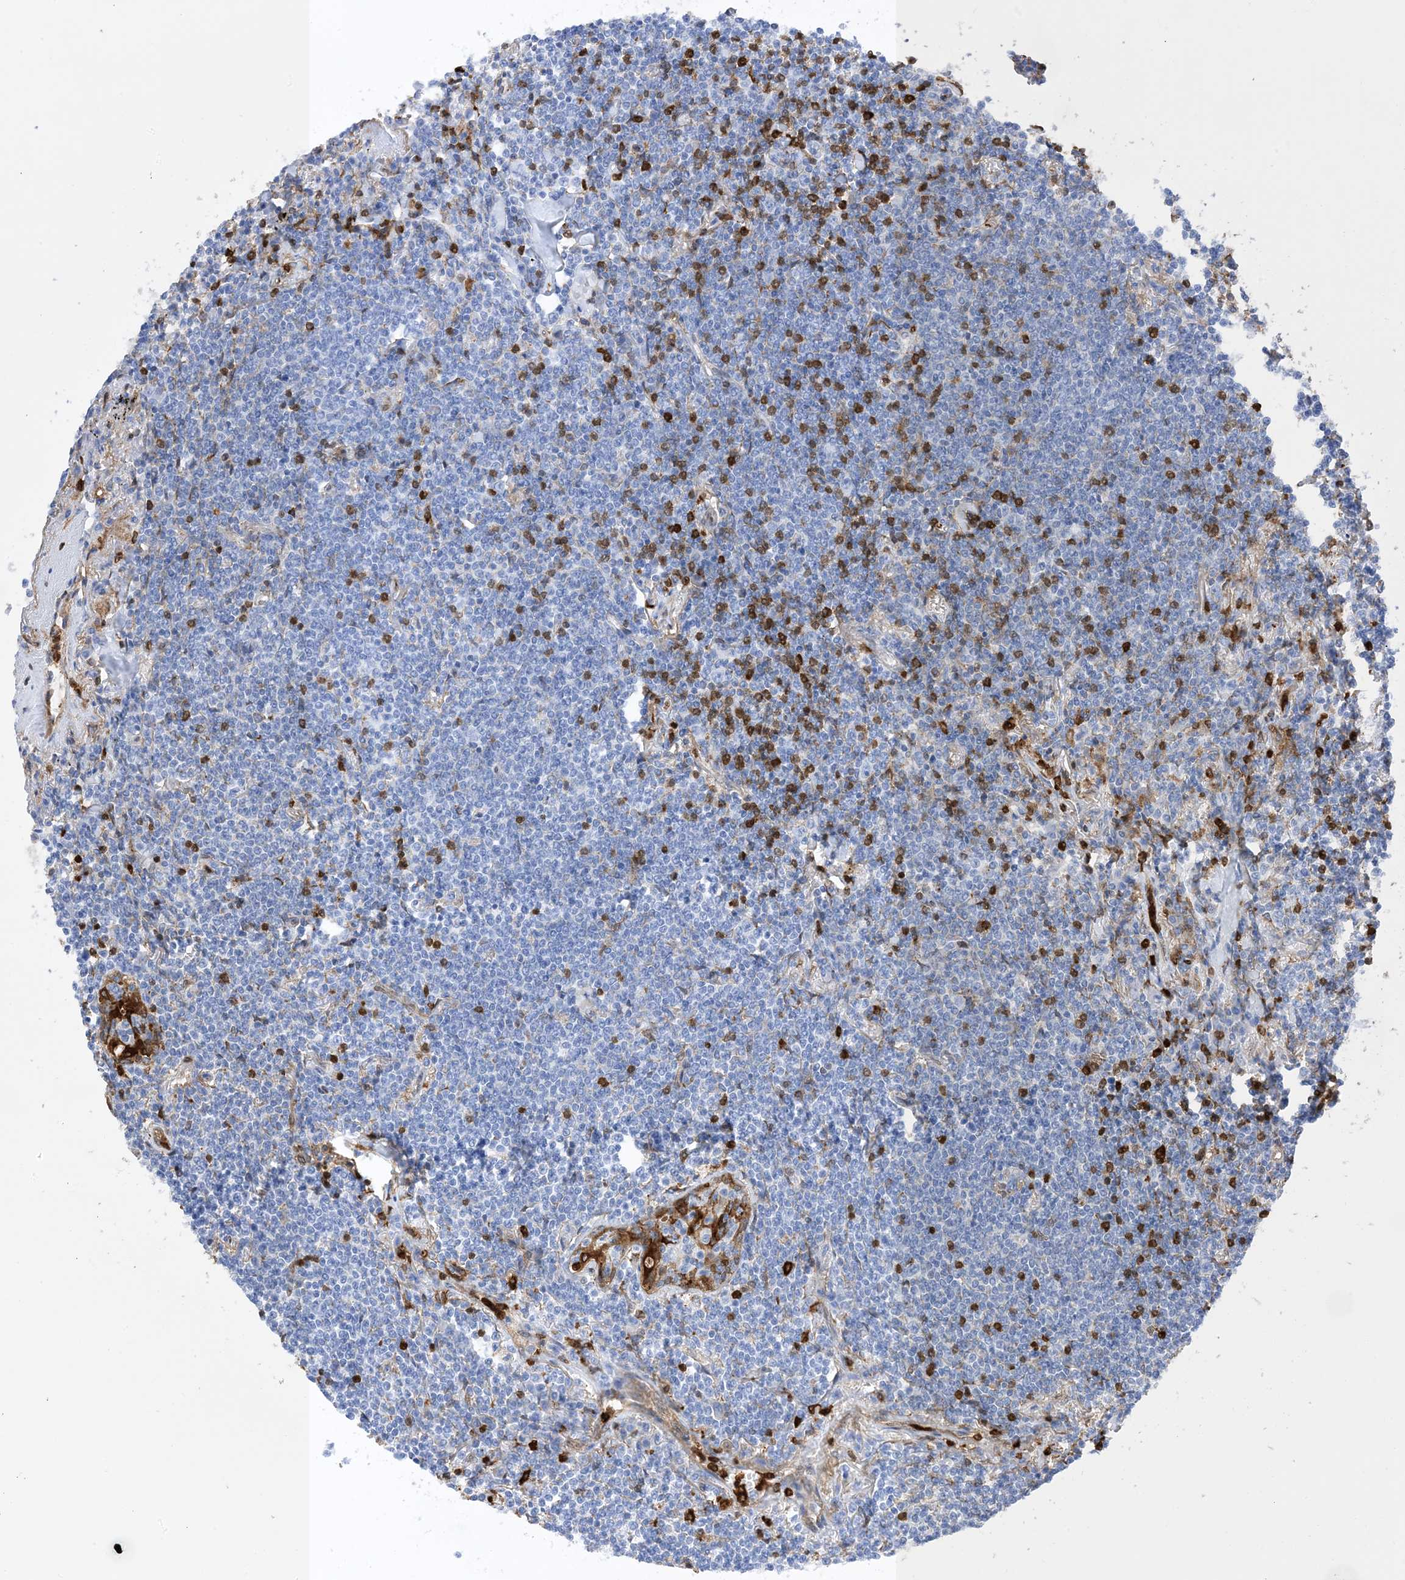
{"staining": {"intensity": "negative", "quantity": "none", "location": "none"}, "tissue": "lymphoma", "cell_type": "Tumor cells", "image_type": "cancer", "snomed": [{"axis": "morphology", "description": "Malignant lymphoma, non-Hodgkin's type, Low grade"}, {"axis": "topography", "description": "Lung"}], "caption": "This image is of lymphoma stained with immunohistochemistry (IHC) to label a protein in brown with the nuclei are counter-stained blue. There is no staining in tumor cells. Nuclei are stained in blue.", "gene": "ANXA1", "patient": {"sex": "female", "age": 71}}